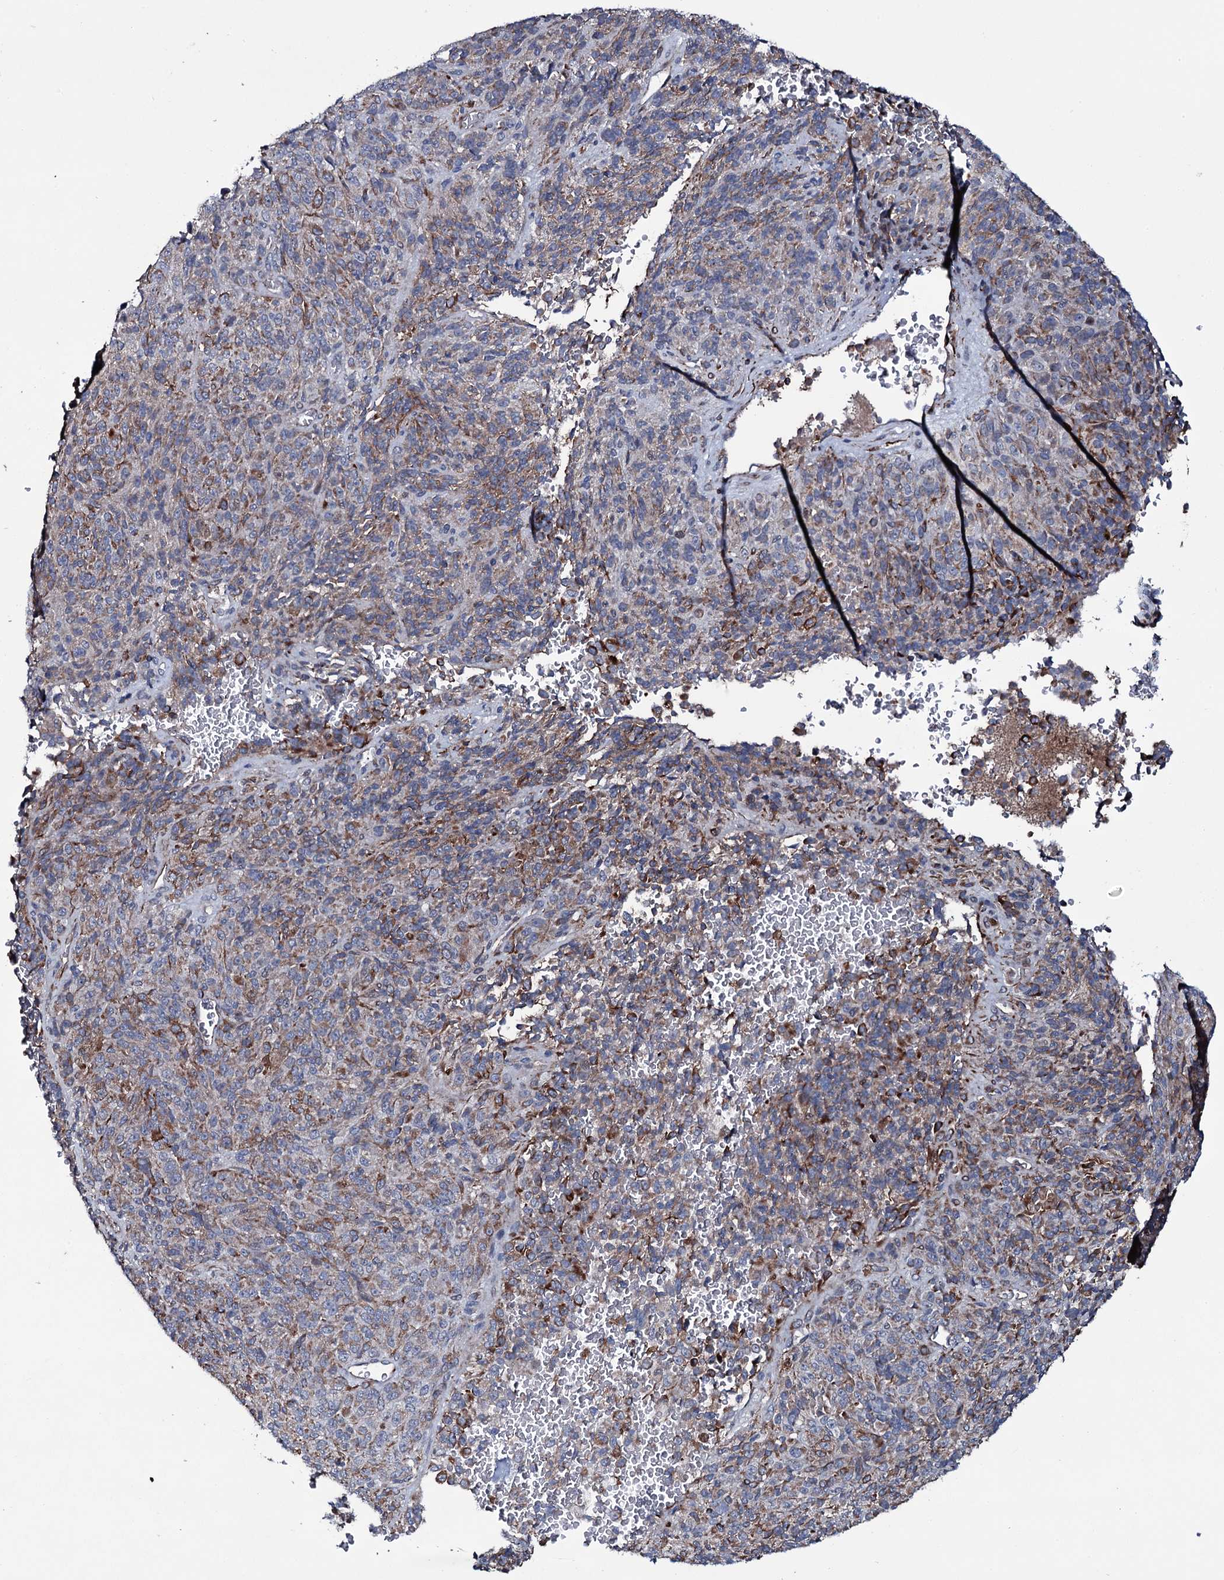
{"staining": {"intensity": "moderate", "quantity": "25%-75%", "location": "cytoplasmic/membranous"}, "tissue": "melanoma", "cell_type": "Tumor cells", "image_type": "cancer", "snomed": [{"axis": "morphology", "description": "Malignant melanoma, Metastatic site"}, {"axis": "topography", "description": "Brain"}], "caption": "This is an image of immunohistochemistry staining of malignant melanoma (metastatic site), which shows moderate expression in the cytoplasmic/membranous of tumor cells.", "gene": "VAMP8", "patient": {"sex": "female", "age": 56}}